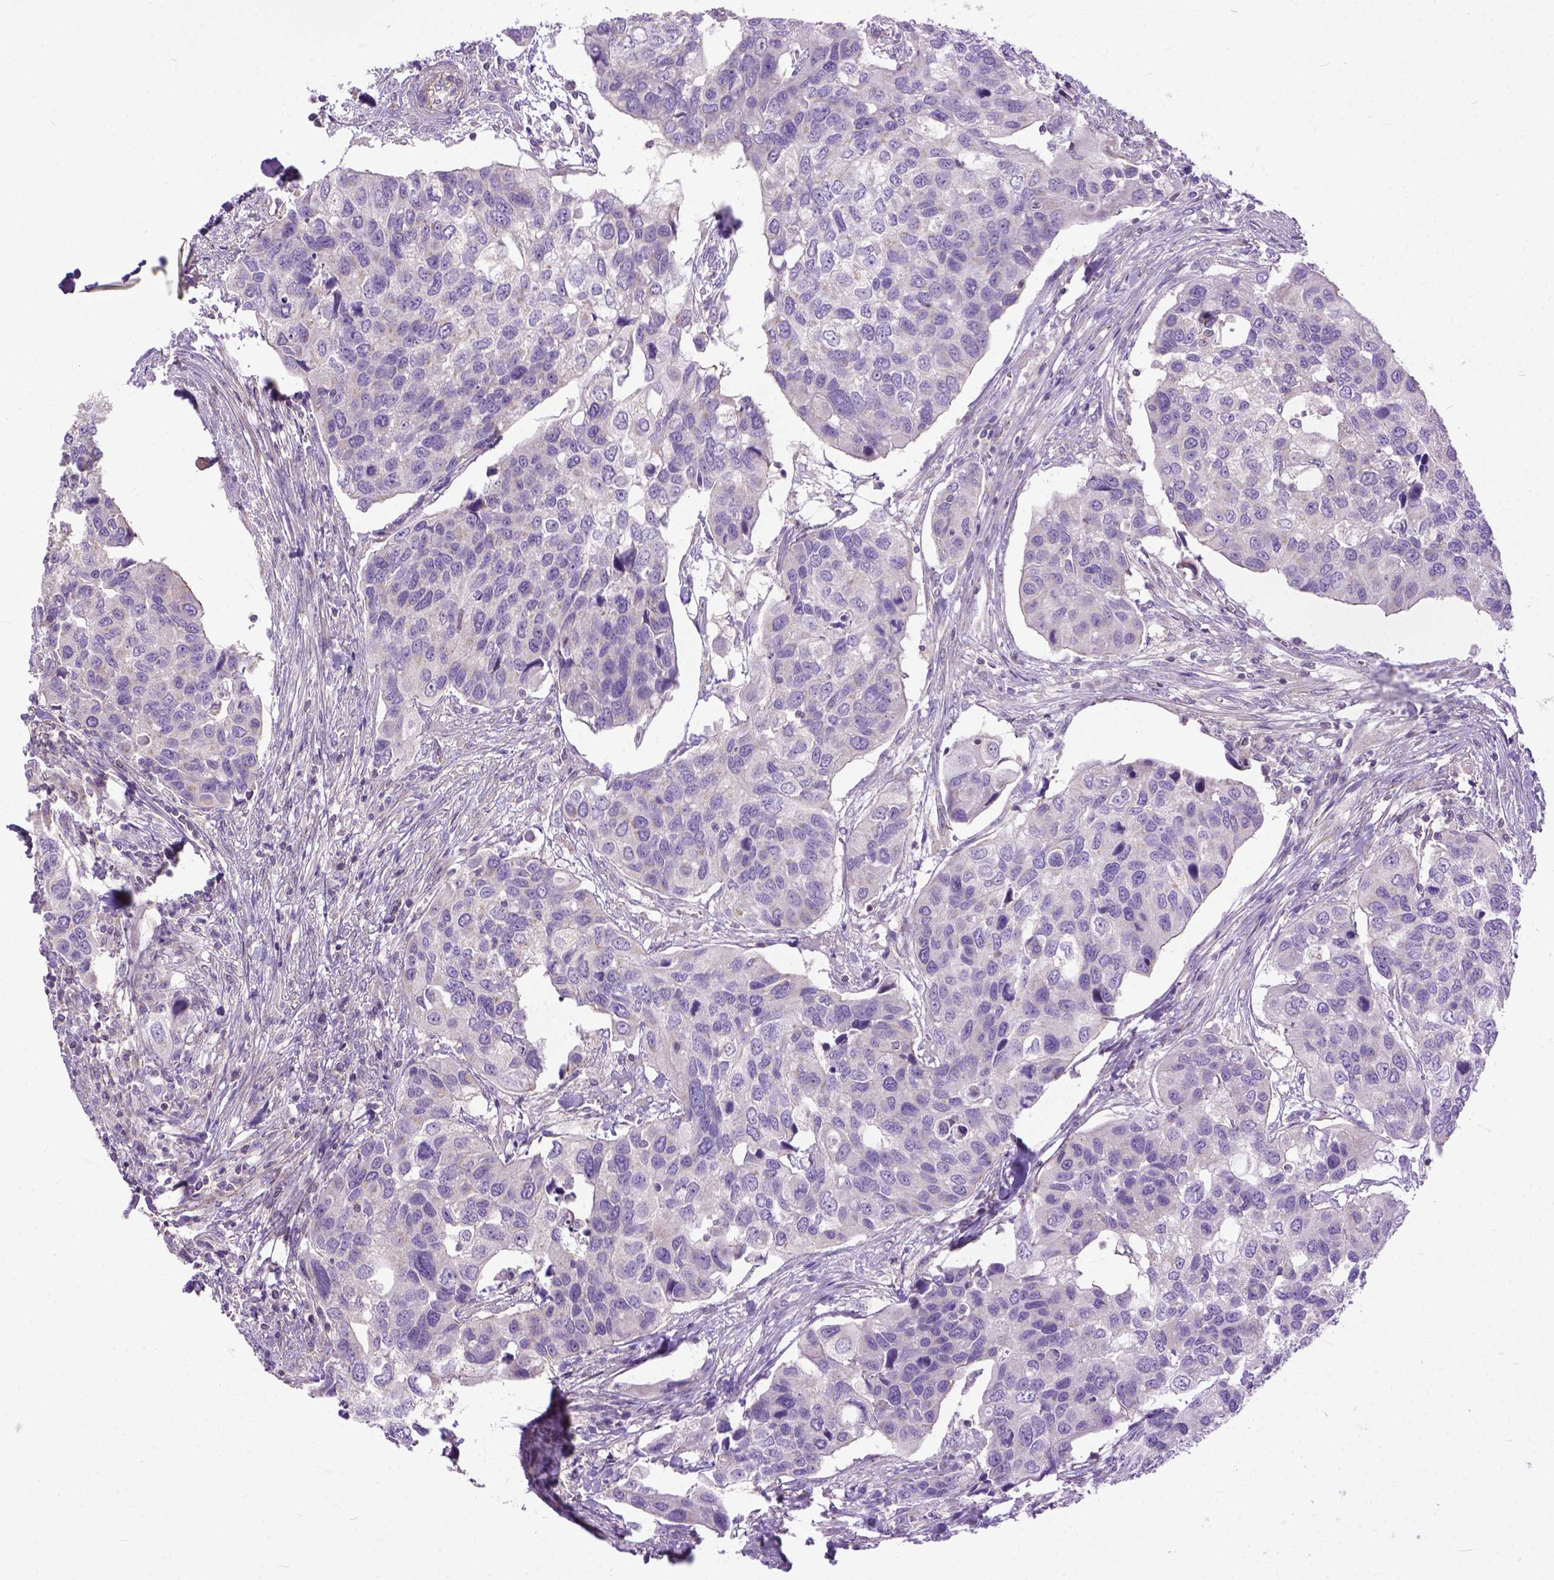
{"staining": {"intensity": "negative", "quantity": "none", "location": "none"}, "tissue": "urothelial cancer", "cell_type": "Tumor cells", "image_type": "cancer", "snomed": [{"axis": "morphology", "description": "Urothelial carcinoma, High grade"}, {"axis": "topography", "description": "Urinary bladder"}], "caption": "IHC photomicrograph of neoplastic tissue: urothelial cancer stained with DAB (3,3'-diaminobenzidine) displays no significant protein positivity in tumor cells.", "gene": "BANF2", "patient": {"sex": "male", "age": 60}}